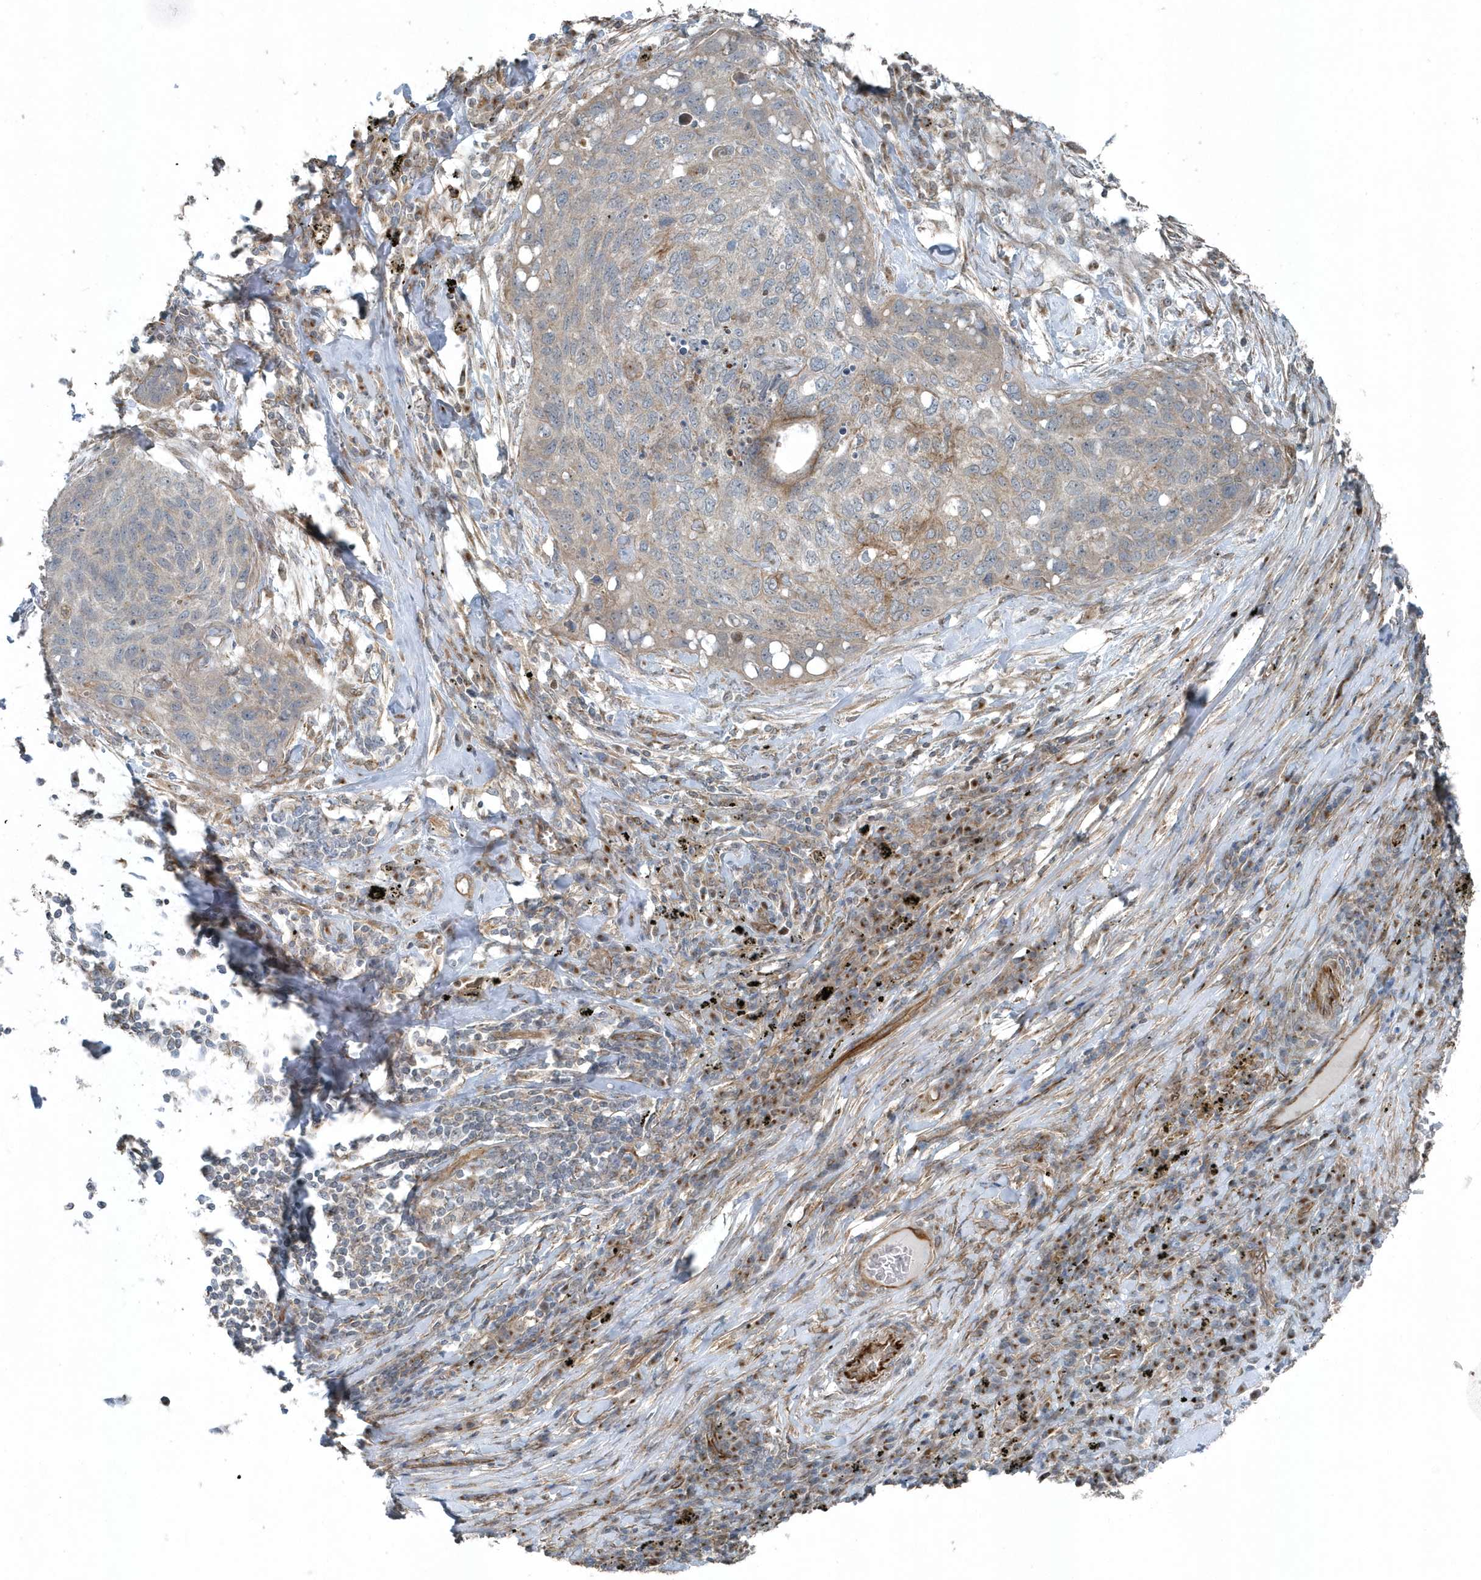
{"staining": {"intensity": "negative", "quantity": "none", "location": "none"}, "tissue": "lung cancer", "cell_type": "Tumor cells", "image_type": "cancer", "snomed": [{"axis": "morphology", "description": "Squamous cell carcinoma, NOS"}, {"axis": "topography", "description": "Lung"}], "caption": "A micrograph of lung cancer stained for a protein exhibits no brown staining in tumor cells.", "gene": "GCC2", "patient": {"sex": "female", "age": 63}}